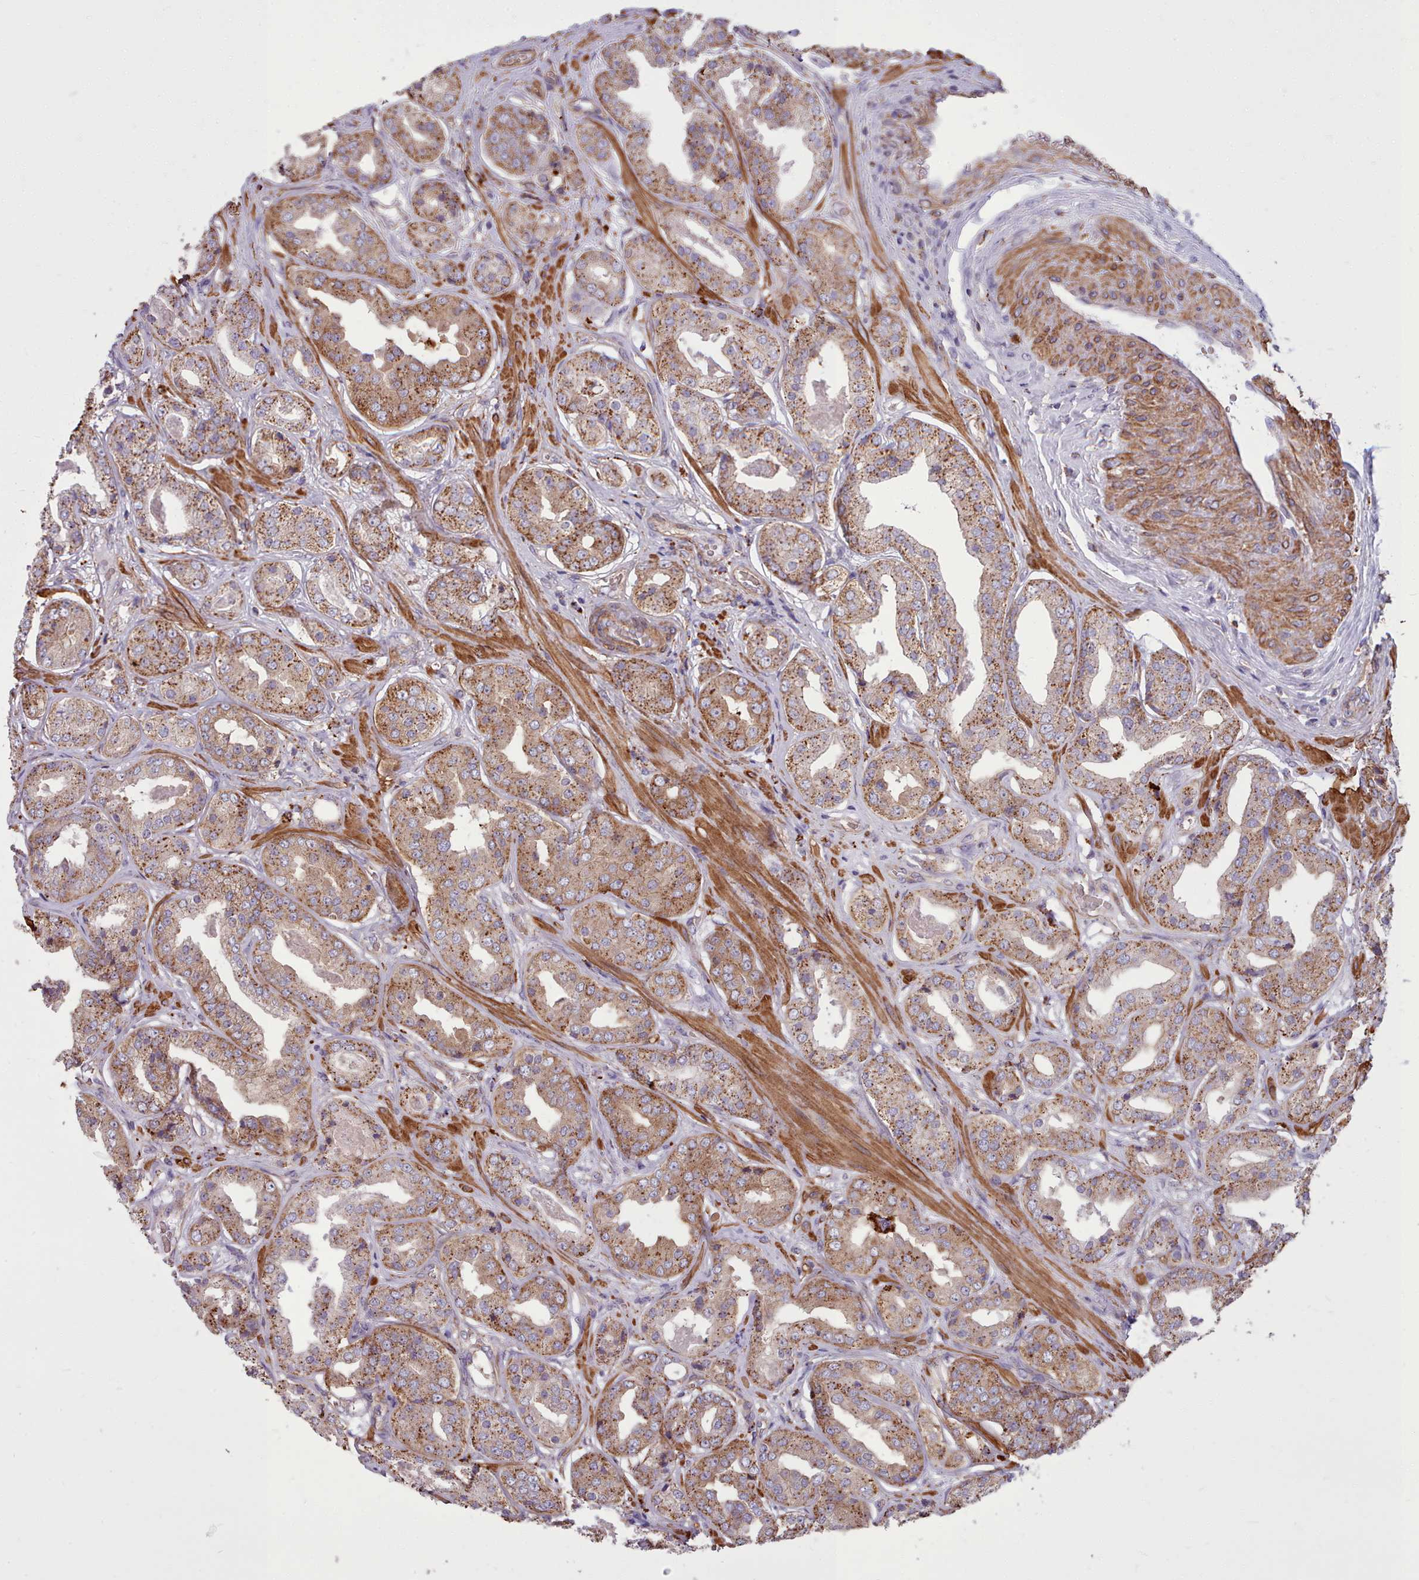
{"staining": {"intensity": "moderate", "quantity": ">75%", "location": "cytoplasmic/membranous"}, "tissue": "prostate cancer", "cell_type": "Tumor cells", "image_type": "cancer", "snomed": [{"axis": "morphology", "description": "Adenocarcinoma, High grade"}, {"axis": "topography", "description": "Prostate"}], "caption": "A photomicrograph of human prostate high-grade adenocarcinoma stained for a protein demonstrates moderate cytoplasmic/membranous brown staining in tumor cells.", "gene": "PACSIN3", "patient": {"sex": "male", "age": 63}}